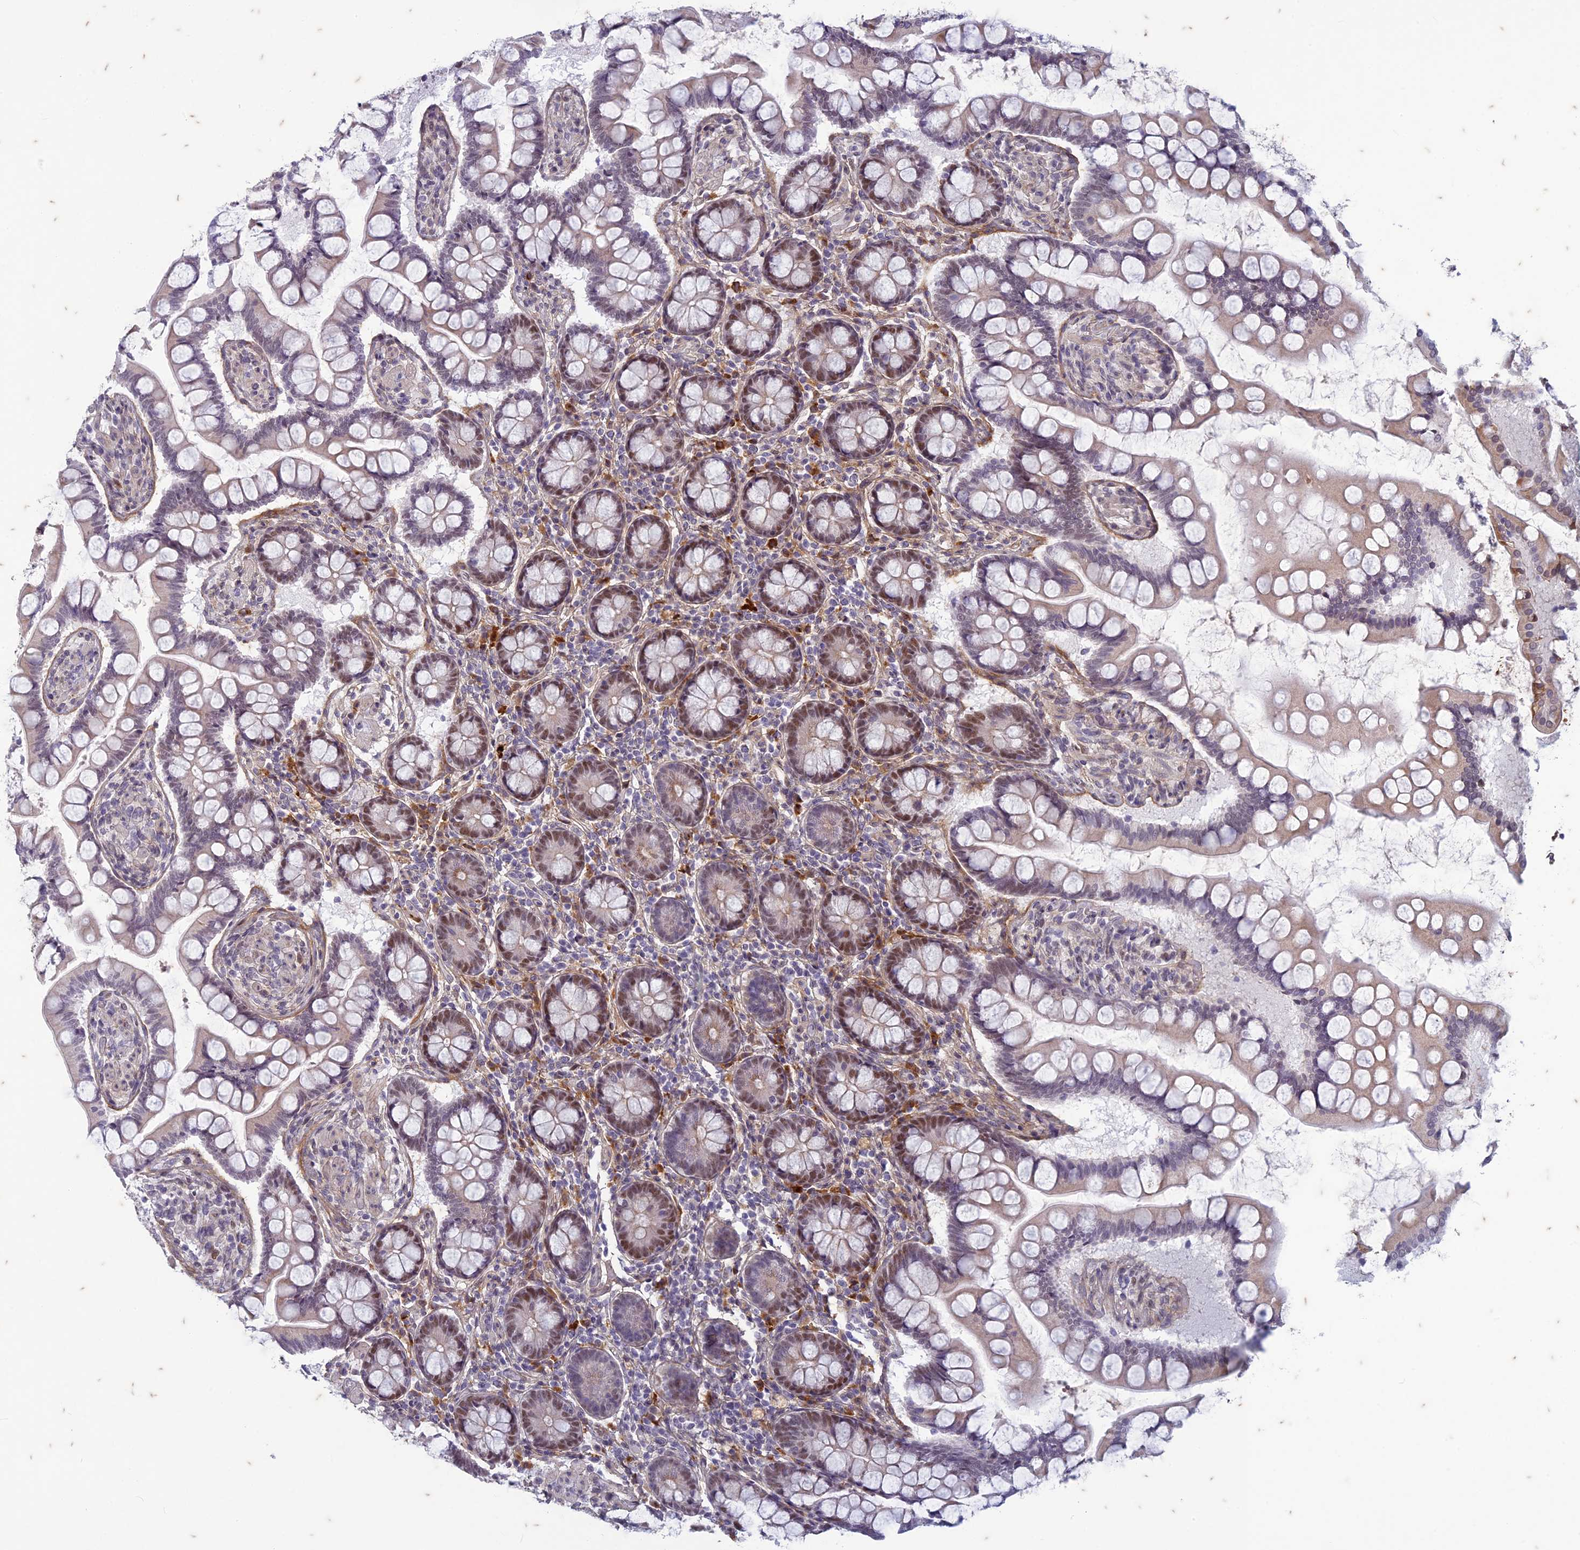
{"staining": {"intensity": "moderate", "quantity": "25%-75%", "location": "nuclear"}, "tissue": "small intestine", "cell_type": "Glandular cells", "image_type": "normal", "snomed": [{"axis": "morphology", "description": "Normal tissue, NOS"}, {"axis": "topography", "description": "Small intestine"}], "caption": "A brown stain highlights moderate nuclear positivity of a protein in glandular cells of benign small intestine.", "gene": "PABPN1L", "patient": {"sex": "male", "age": 41}}